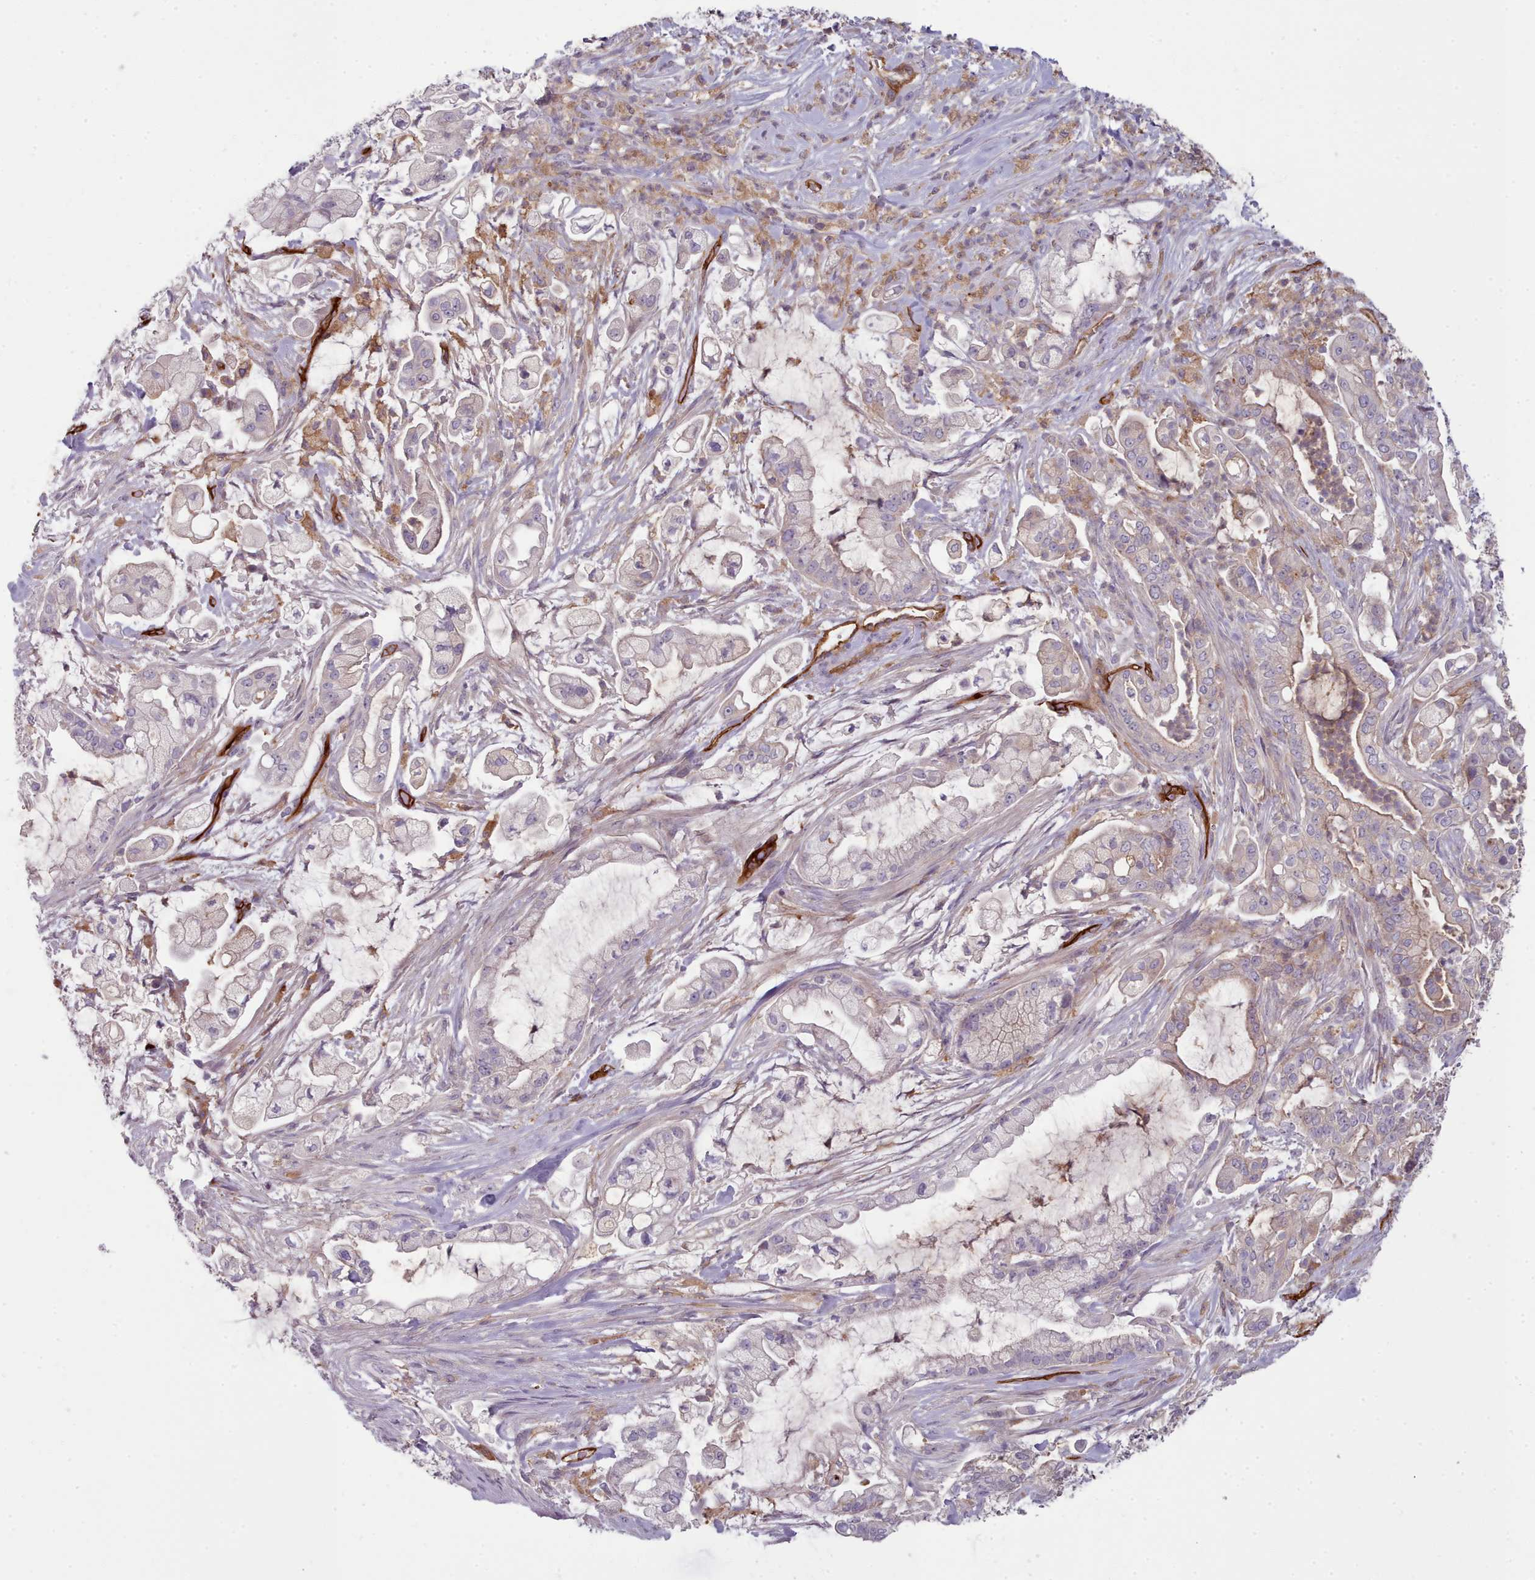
{"staining": {"intensity": "negative", "quantity": "none", "location": "none"}, "tissue": "pancreatic cancer", "cell_type": "Tumor cells", "image_type": "cancer", "snomed": [{"axis": "morphology", "description": "Adenocarcinoma, NOS"}, {"axis": "topography", "description": "Pancreas"}], "caption": "IHC photomicrograph of neoplastic tissue: pancreatic cancer (adenocarcinoma) stained with DAB reveals no significant protein positivity in tumor cells.", "gene": "CD300LF", "patient": {"sex": "female", "age": 69}}